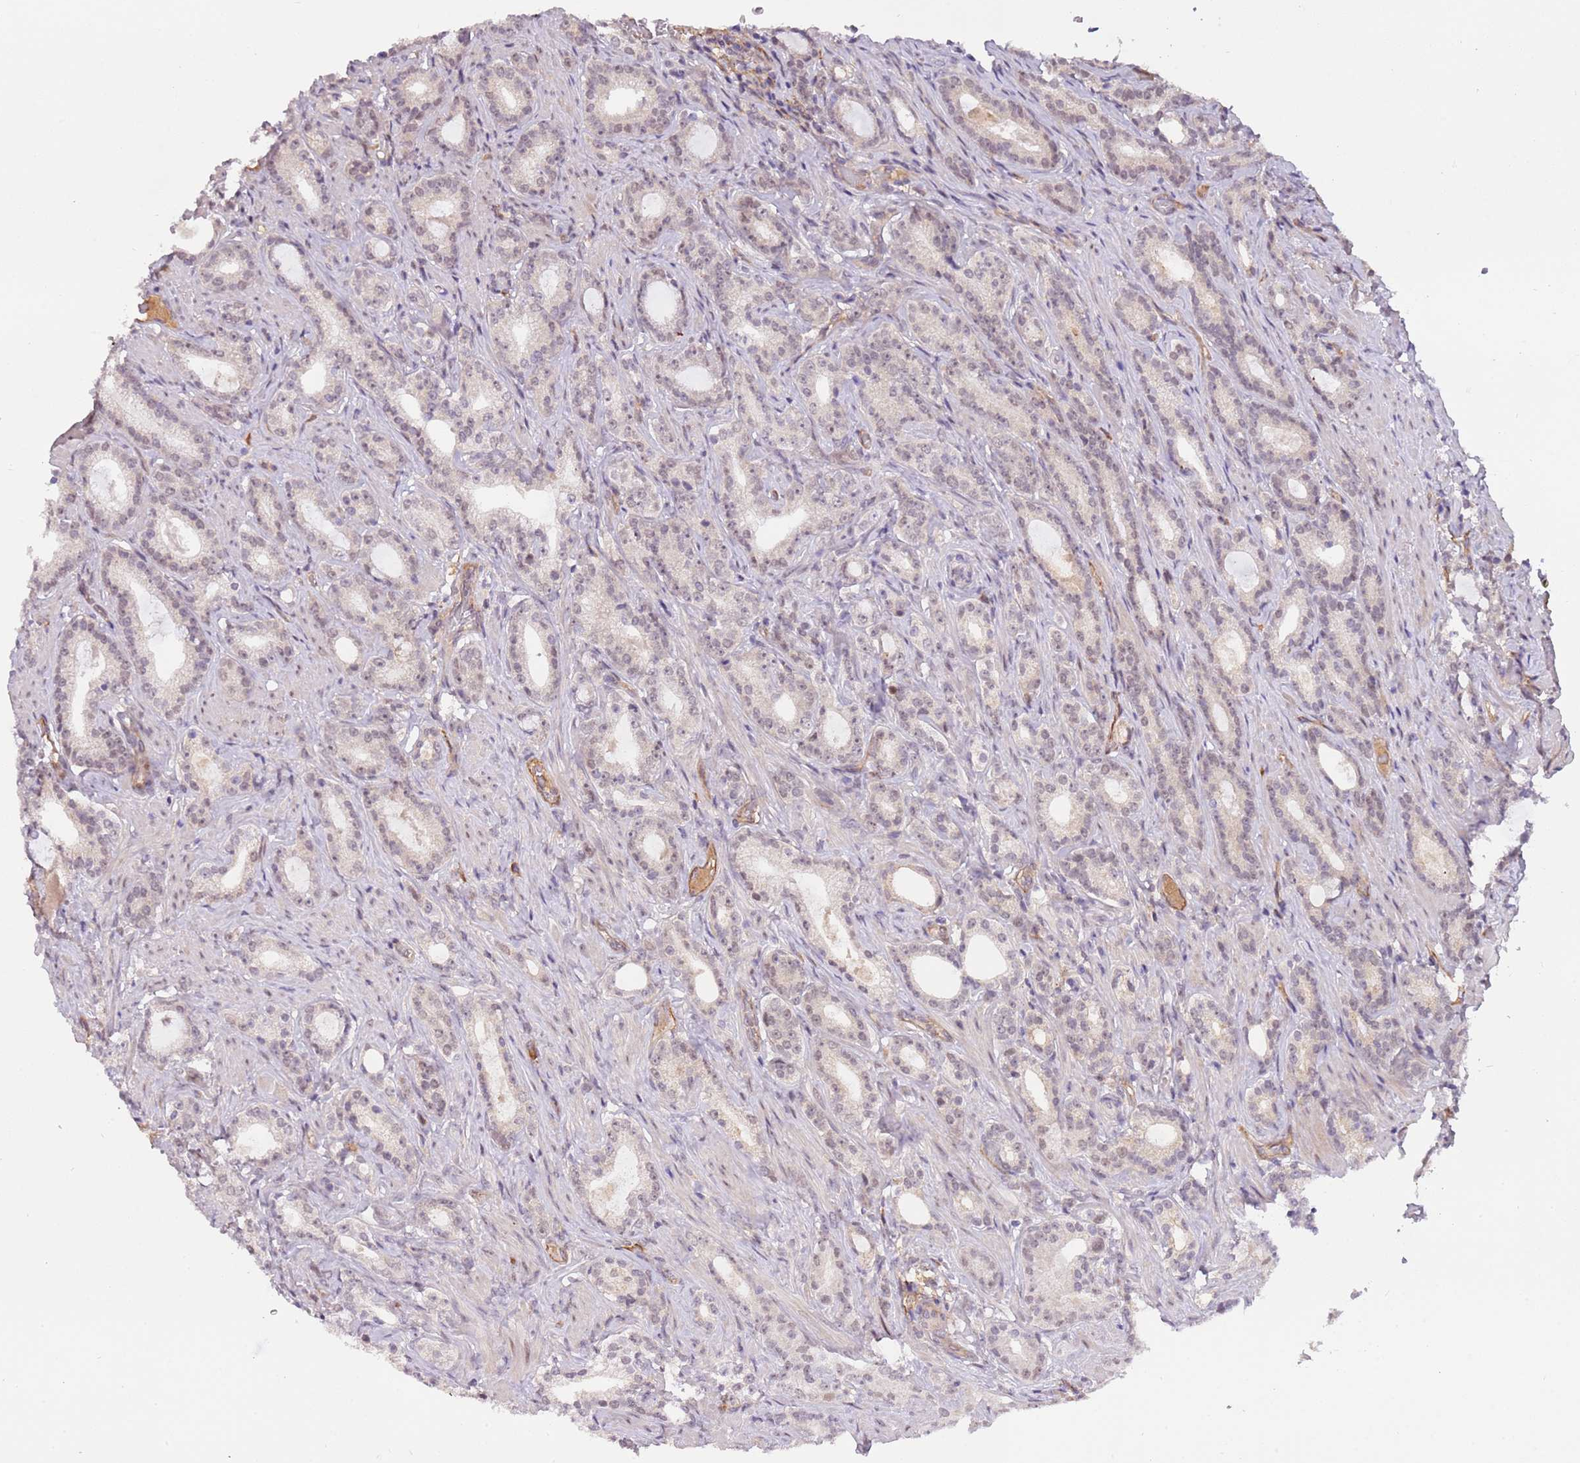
{"staining": {"intensity": "weak", "quantity": "<25%", "location": "nuclear"}, "tissue": "prostate cancer", "cell_type": "Tumor cells", "image_type": "cancer", "snomed": [{"axis": "morphology", "description": "Adenocarcinoma, Low grade"}, {"axis": "topography", "description": "Prostate"}], "caption": "Immunohistochemical staining of human low-grade adenocarcinoma (prostate) shows no significant expression in tumor cells.", "gene": "MAGEF1", "patient": {"sex": "male", "age": 71}}